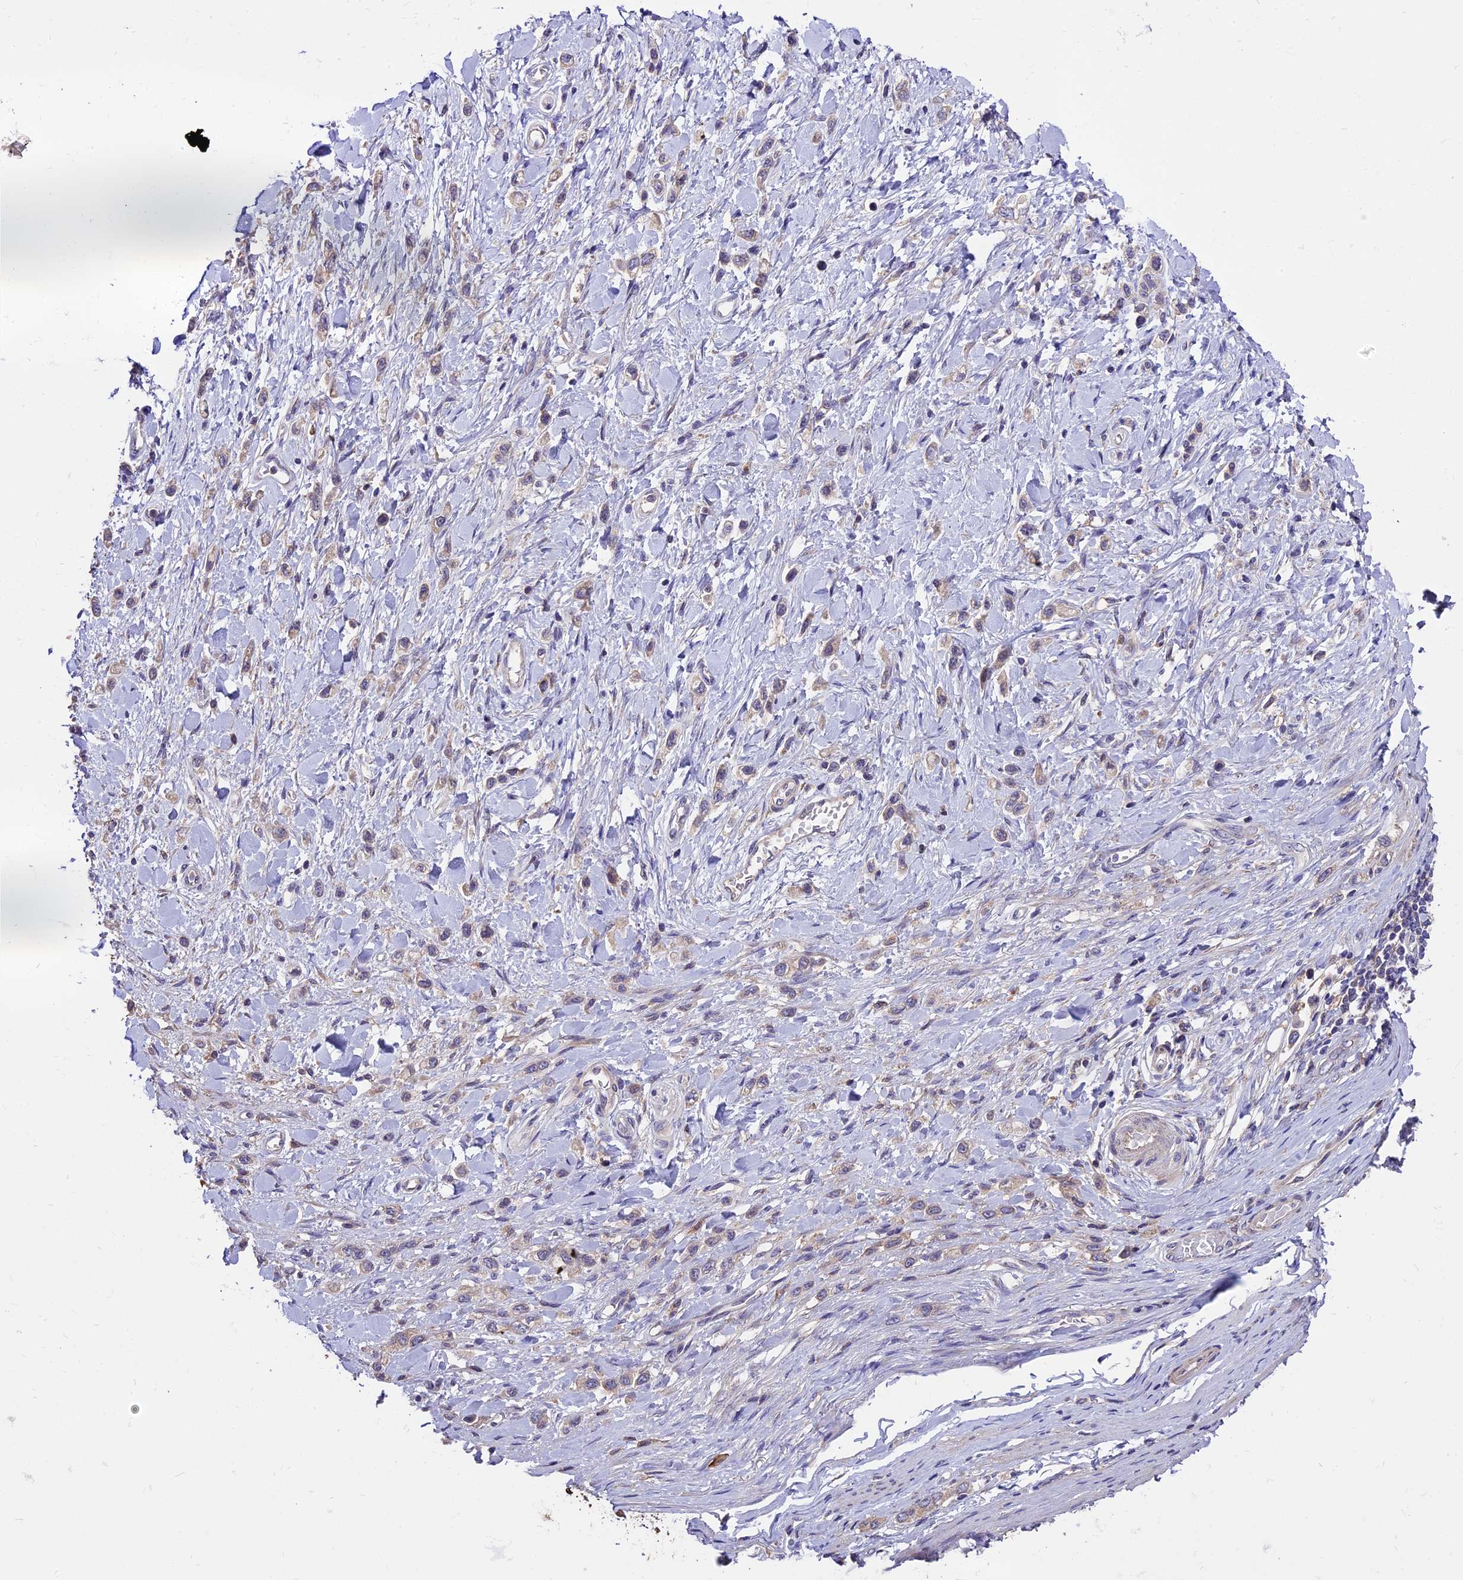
{"staining": {"intensity": "weak", "quantity": "<25%", "location": "cytoplasmic/membranous"}, "tissue": "stomach cancer", "cell_type": "Tumor cells", "image_type": "cancer", "snomed": [{"axis": "morphology", "description": "Adenocarcinoma, NOS"}, {"axis": "topography", "description": "Stomach"}], "caption": "Stomach adenocarcinoma was stained to show a protein in brown. There is no significant positivity in tumor cells.", "gene": "ABCC10", "patient": {"sex": "female", "age": 65}}